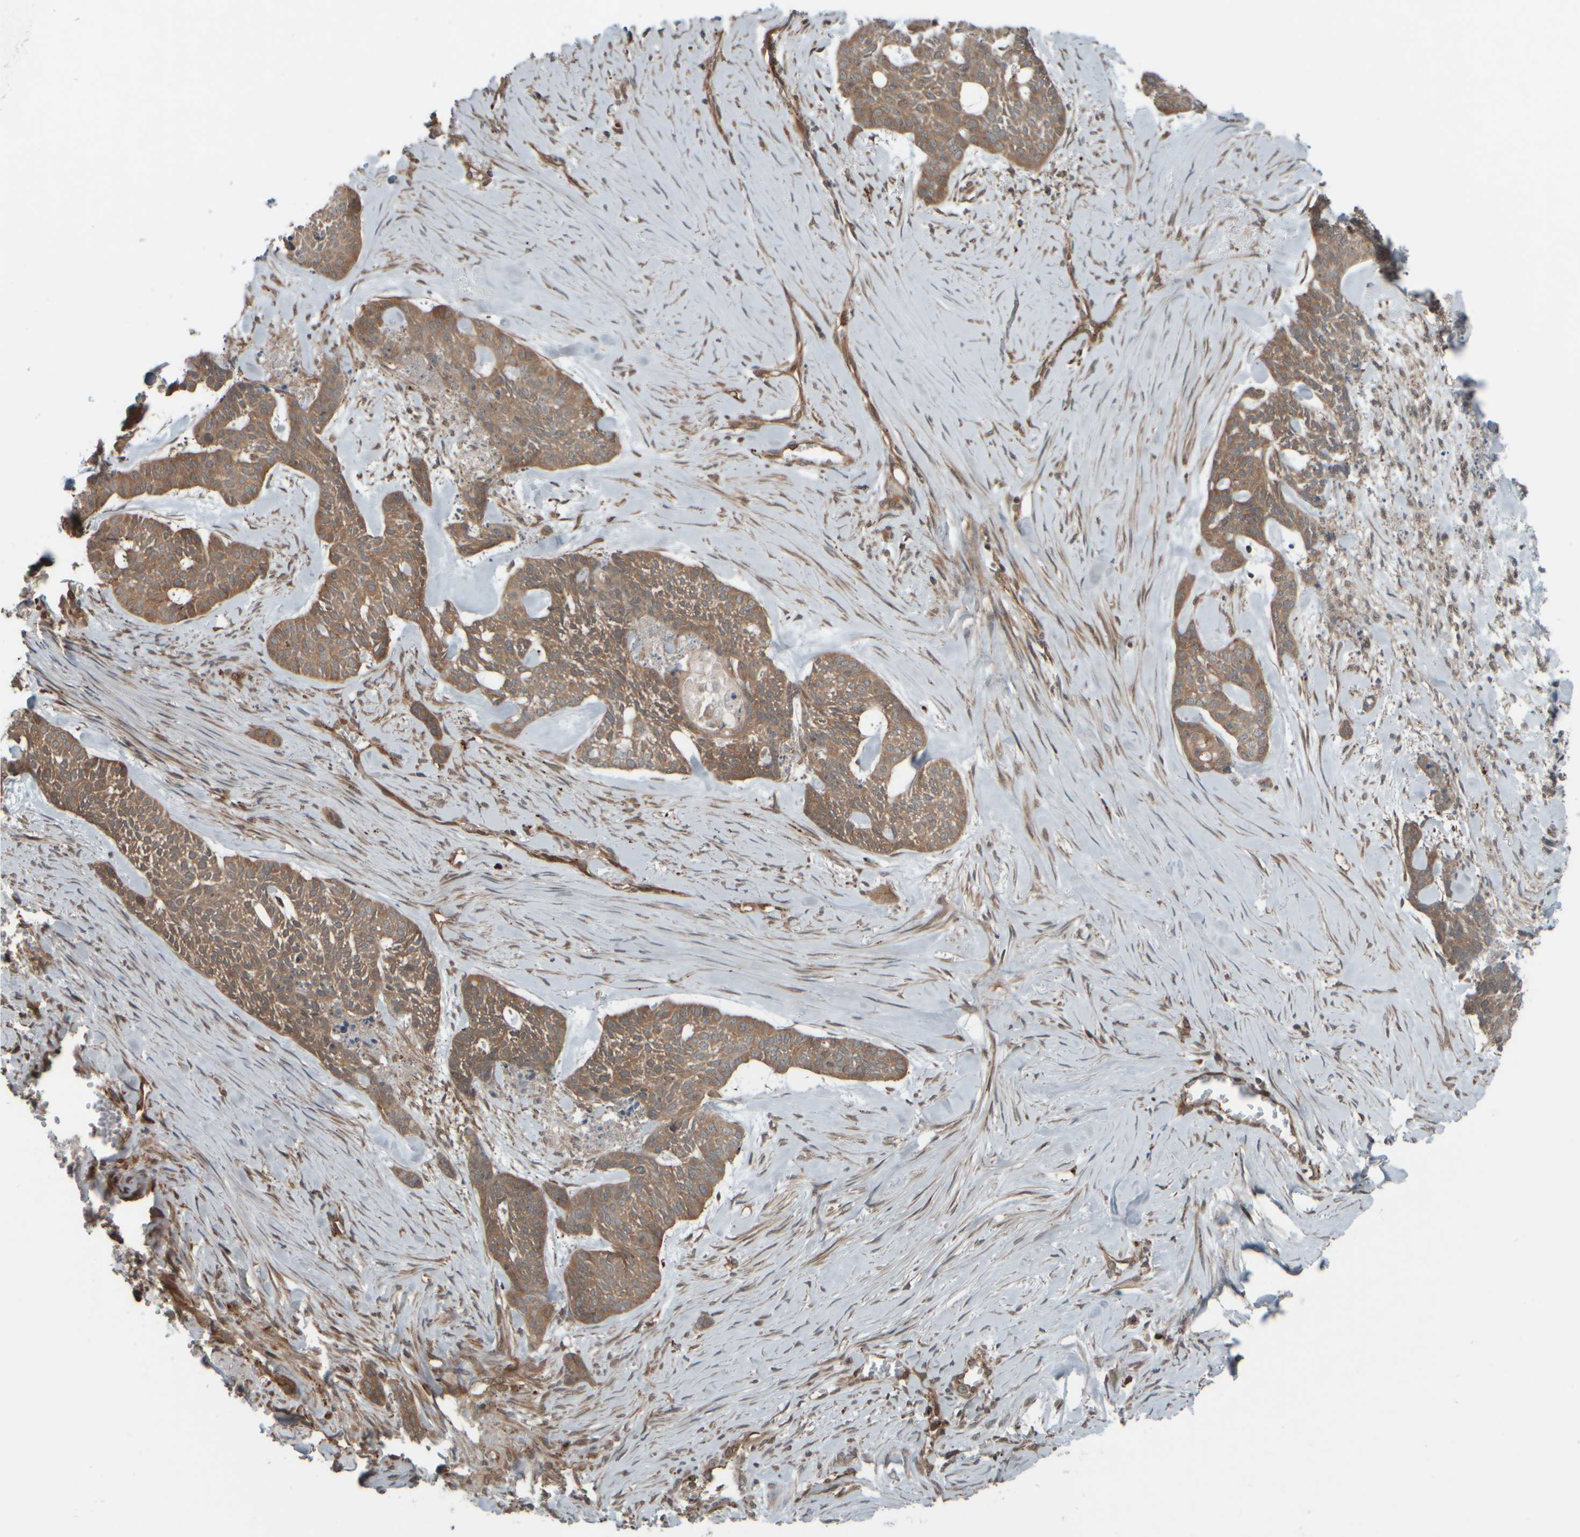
{"staining": {"intensity": "moderate", "quantity": ">75%", "location": "cytoplasmic/membranous"}, "tissue": "skin cancer", "cell_type": "Tumor cells", "image_type": "cancer", "snomed": [{"axis": "morphology", "description": "Basal cell carcinoma"}, {"axis": "topography", "description": "Skin"}], "caption": "High-magnification brightfield microscopy of basal cell carcinoma (skin) stained with DAB (brown) and counterstained with hematoxylin (blue). tumor cells exhibit moderate cytoplasmic/membranous staining is appreciated in about>75% of cells.", "gene": "GIGYF1", "patient": {"sex": "female", "age": 64}}